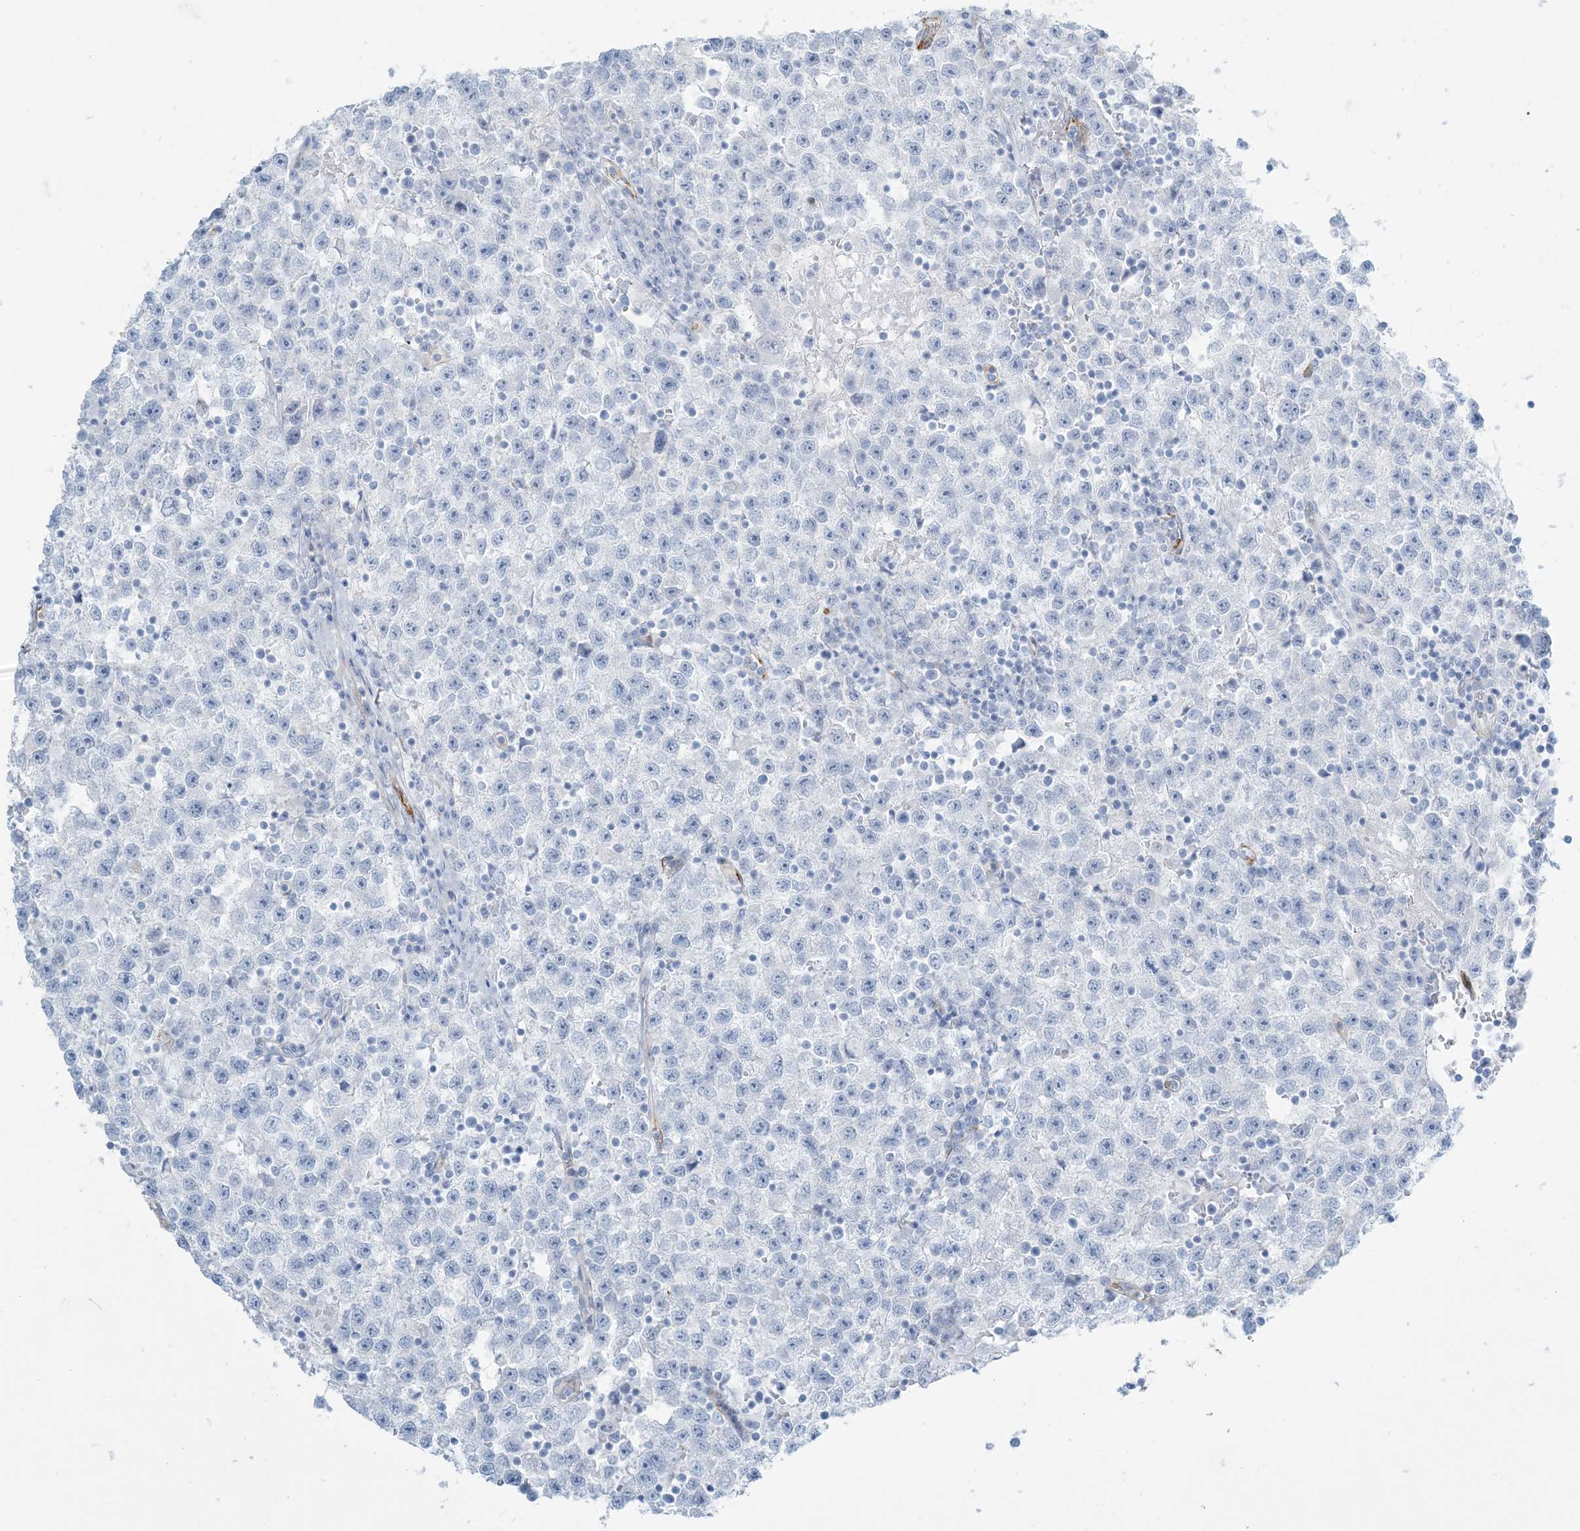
{"staining": {"intensity": "negative", "quantity": "none", "location": "none"}, "tissue": "testis cancer", "cell_type": "Tumor cells", "image_type": "cancer", "snomed": [{"axis": "morphology", "description": "Seminoma, NOS"}, {"axis": "topography", "description": "Testis"}], "caption": "The image demonstrates no significant expression in tumor cells of testis seminoma. (DAB immunohistochemistry (IHC) with hematoxylin counter stain).", "gene": "EPS8L3", "patient": {"sex": "male", "age": 22}}